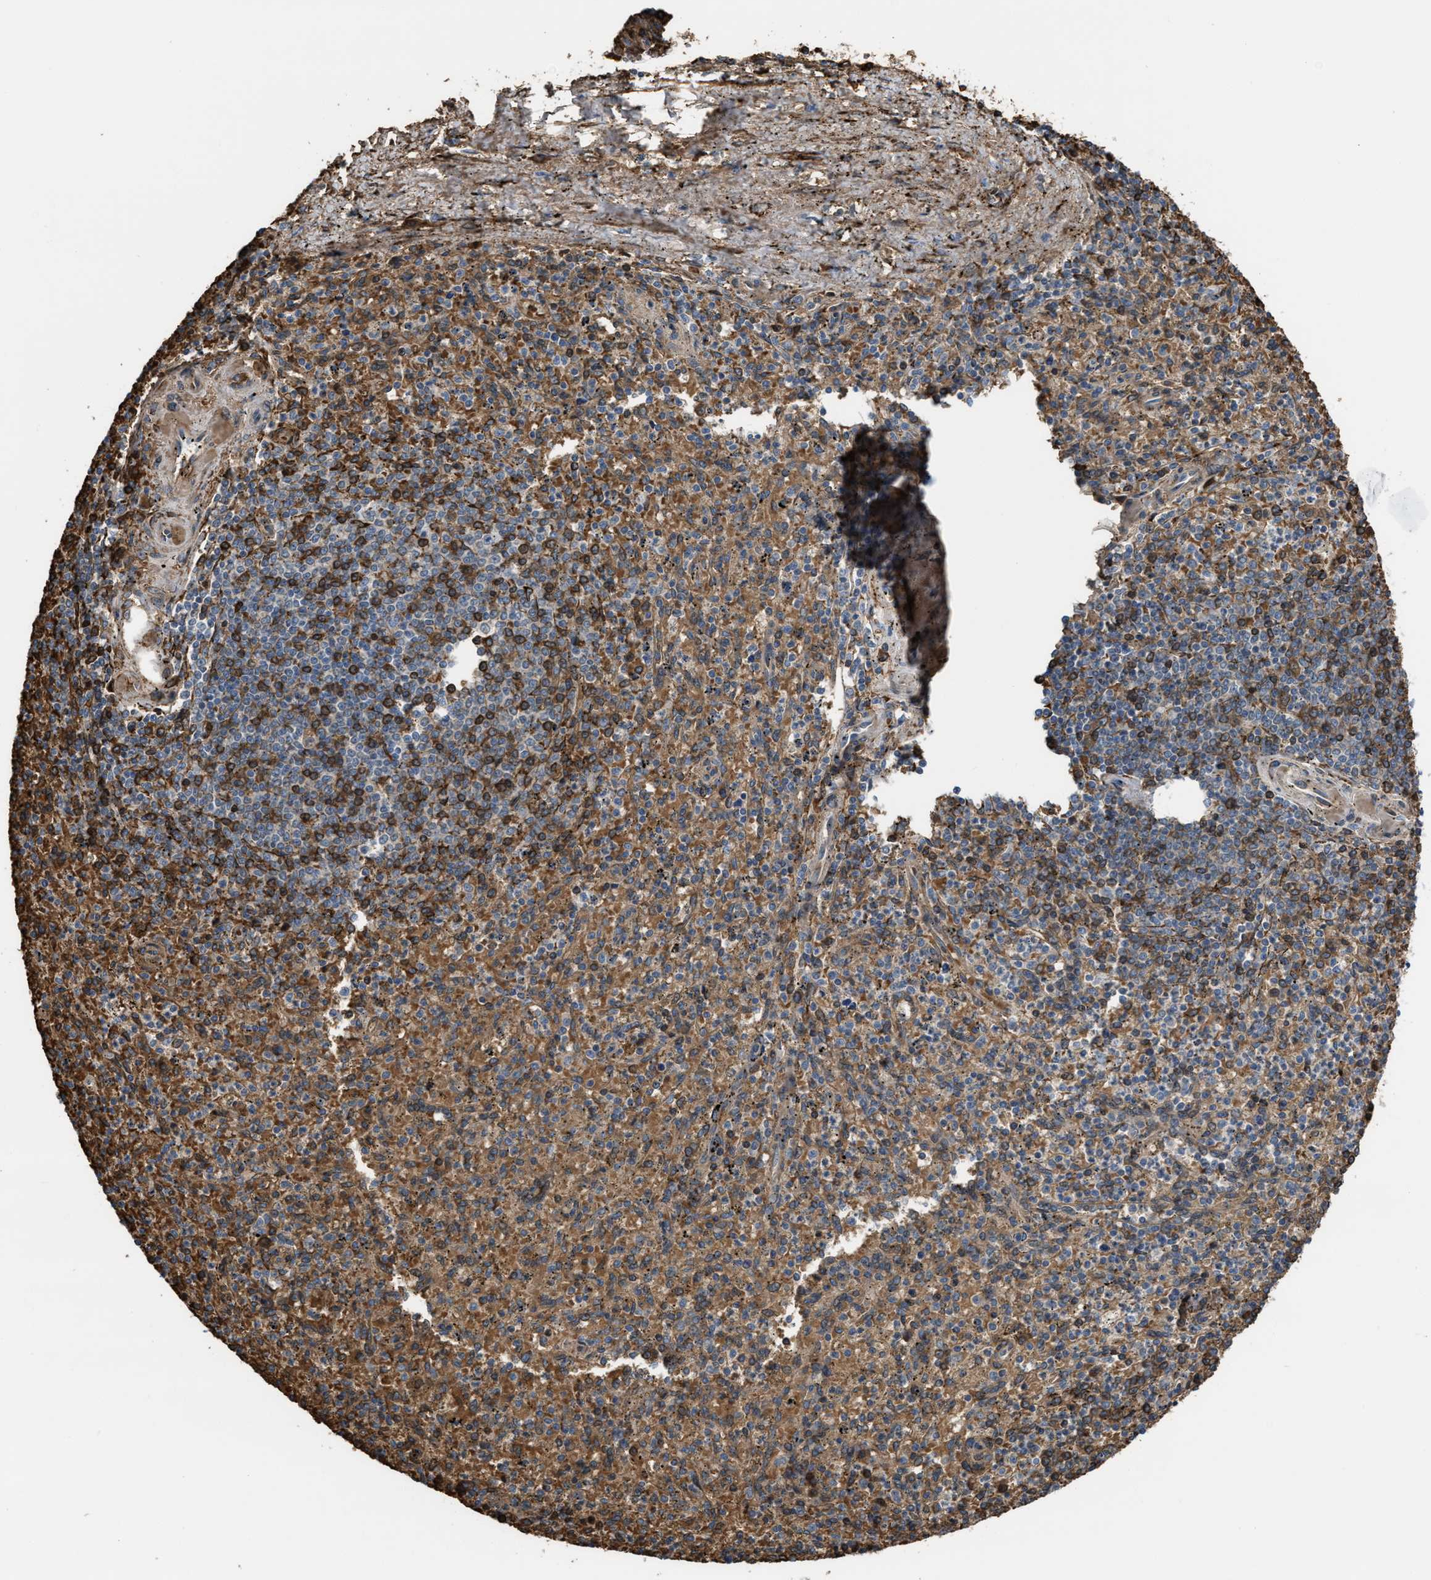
{"staining": {"intensity": "moderate", "quantity": "25%-75%", "location": "cytoplasmic/membranous"}, "tissue": "spleen", "cell_type": "Cells in red pulp", "image_type": "normal", "snomed": [{"axis": "morphology", "description": "Normal tissue, NOS"}, {"axis": "topography", "description": "Spleen"}], "caption": "Protein staining reveals moderate cytoplasmic/membranous staining in about 25%-75% of cells in red pulp in benign spleen.", "gene": "SELENOM", "patient": {"sex": "male", "age": 72}}